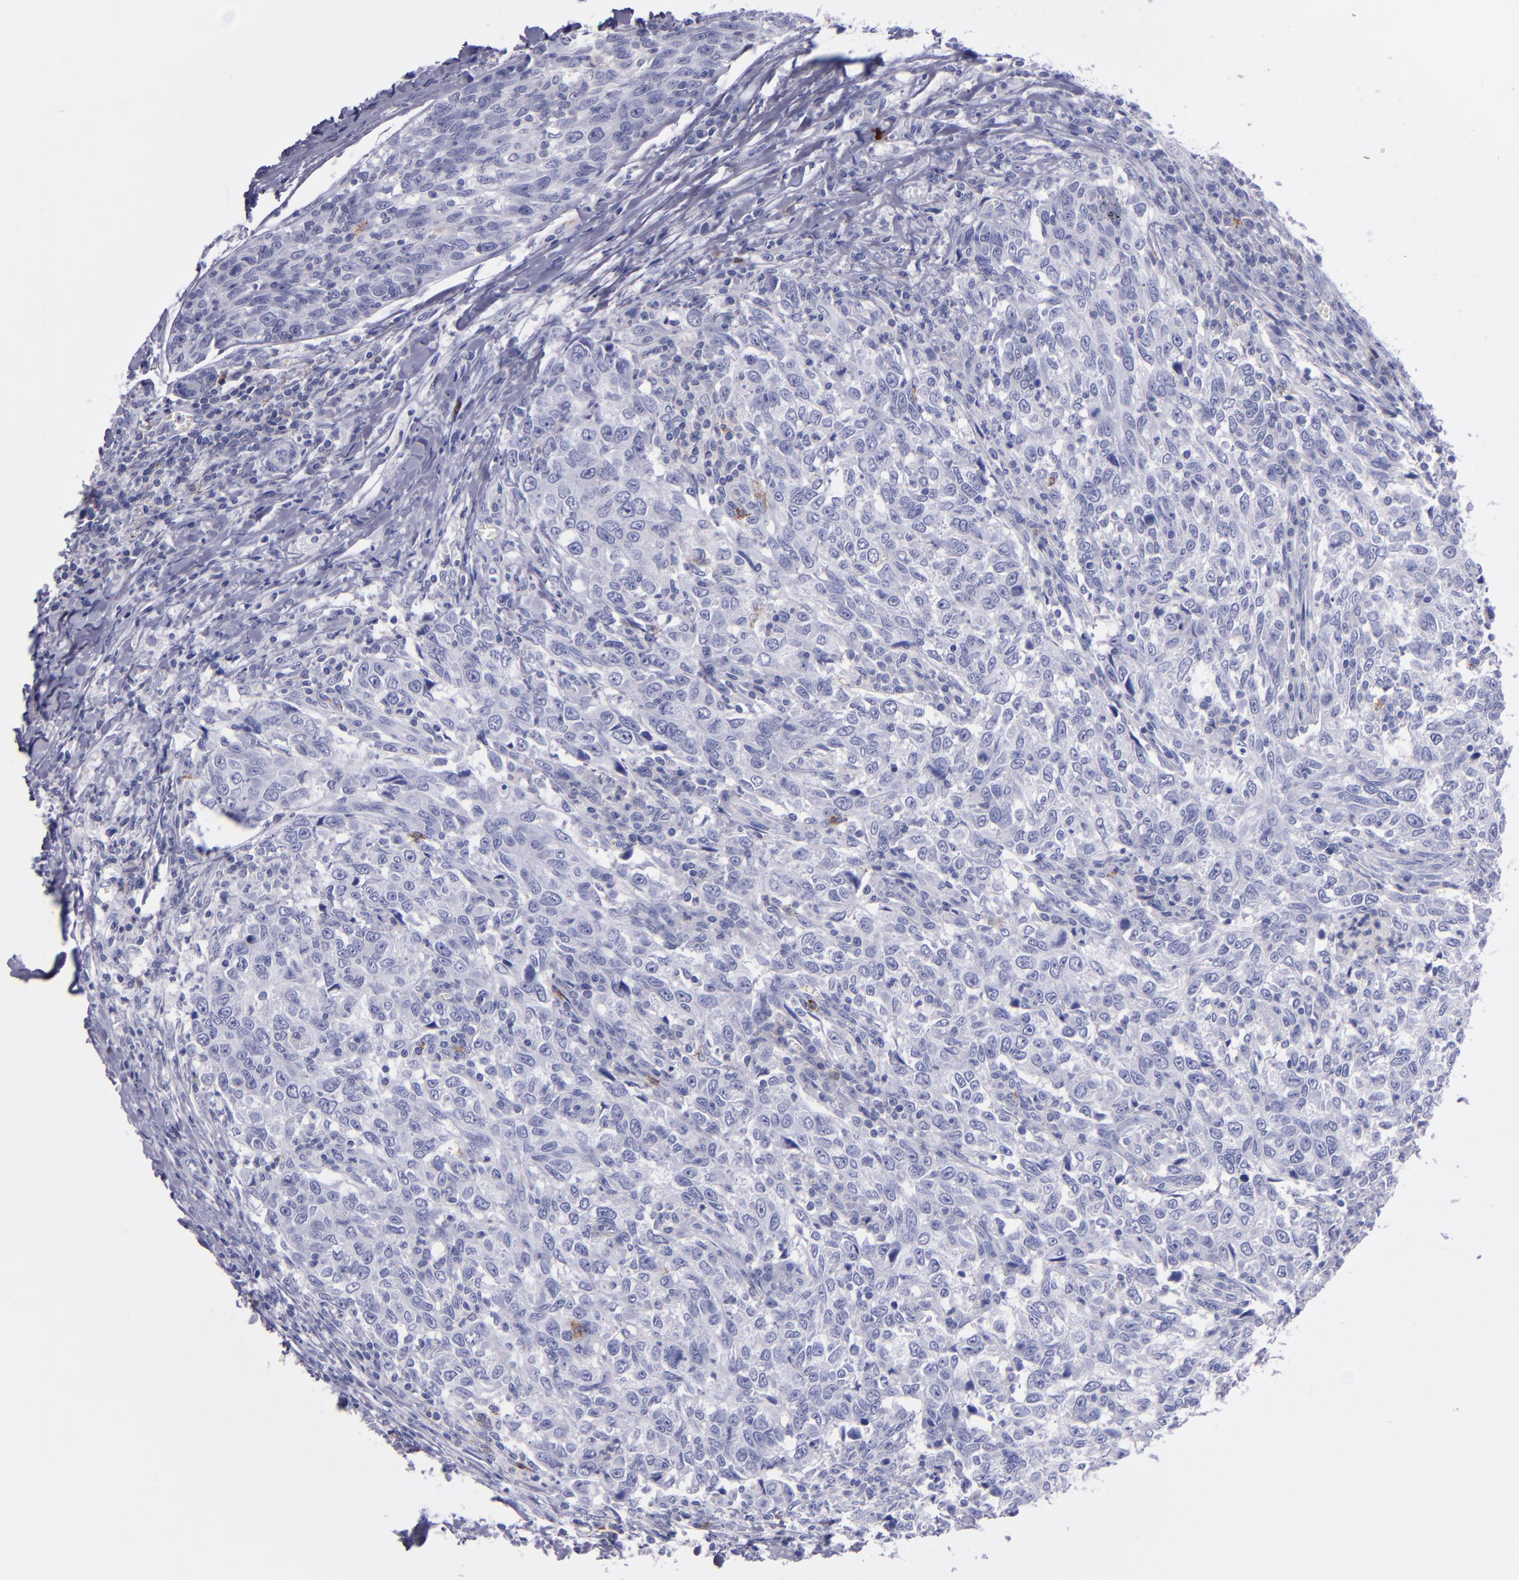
{"staining": {"intensity": "negative", "quantity": "none", "location": "none"}, "tissue": "breast cancer", "cell_type": "Tumor cells", "image_type": "cancer", "snomed": [{"axis": "morphology", "description": "Duct carcinoma"}, {"axis": "topography", "description": "Breast"}], "caption": "IHC photomicrograph of breast cancer (infiltrating ductal carcinoma) stained for a protein (brown), which reveals no staining in tumor cells.", "gene": "CD37", "patient": {"sex": "female", "age": 50}}